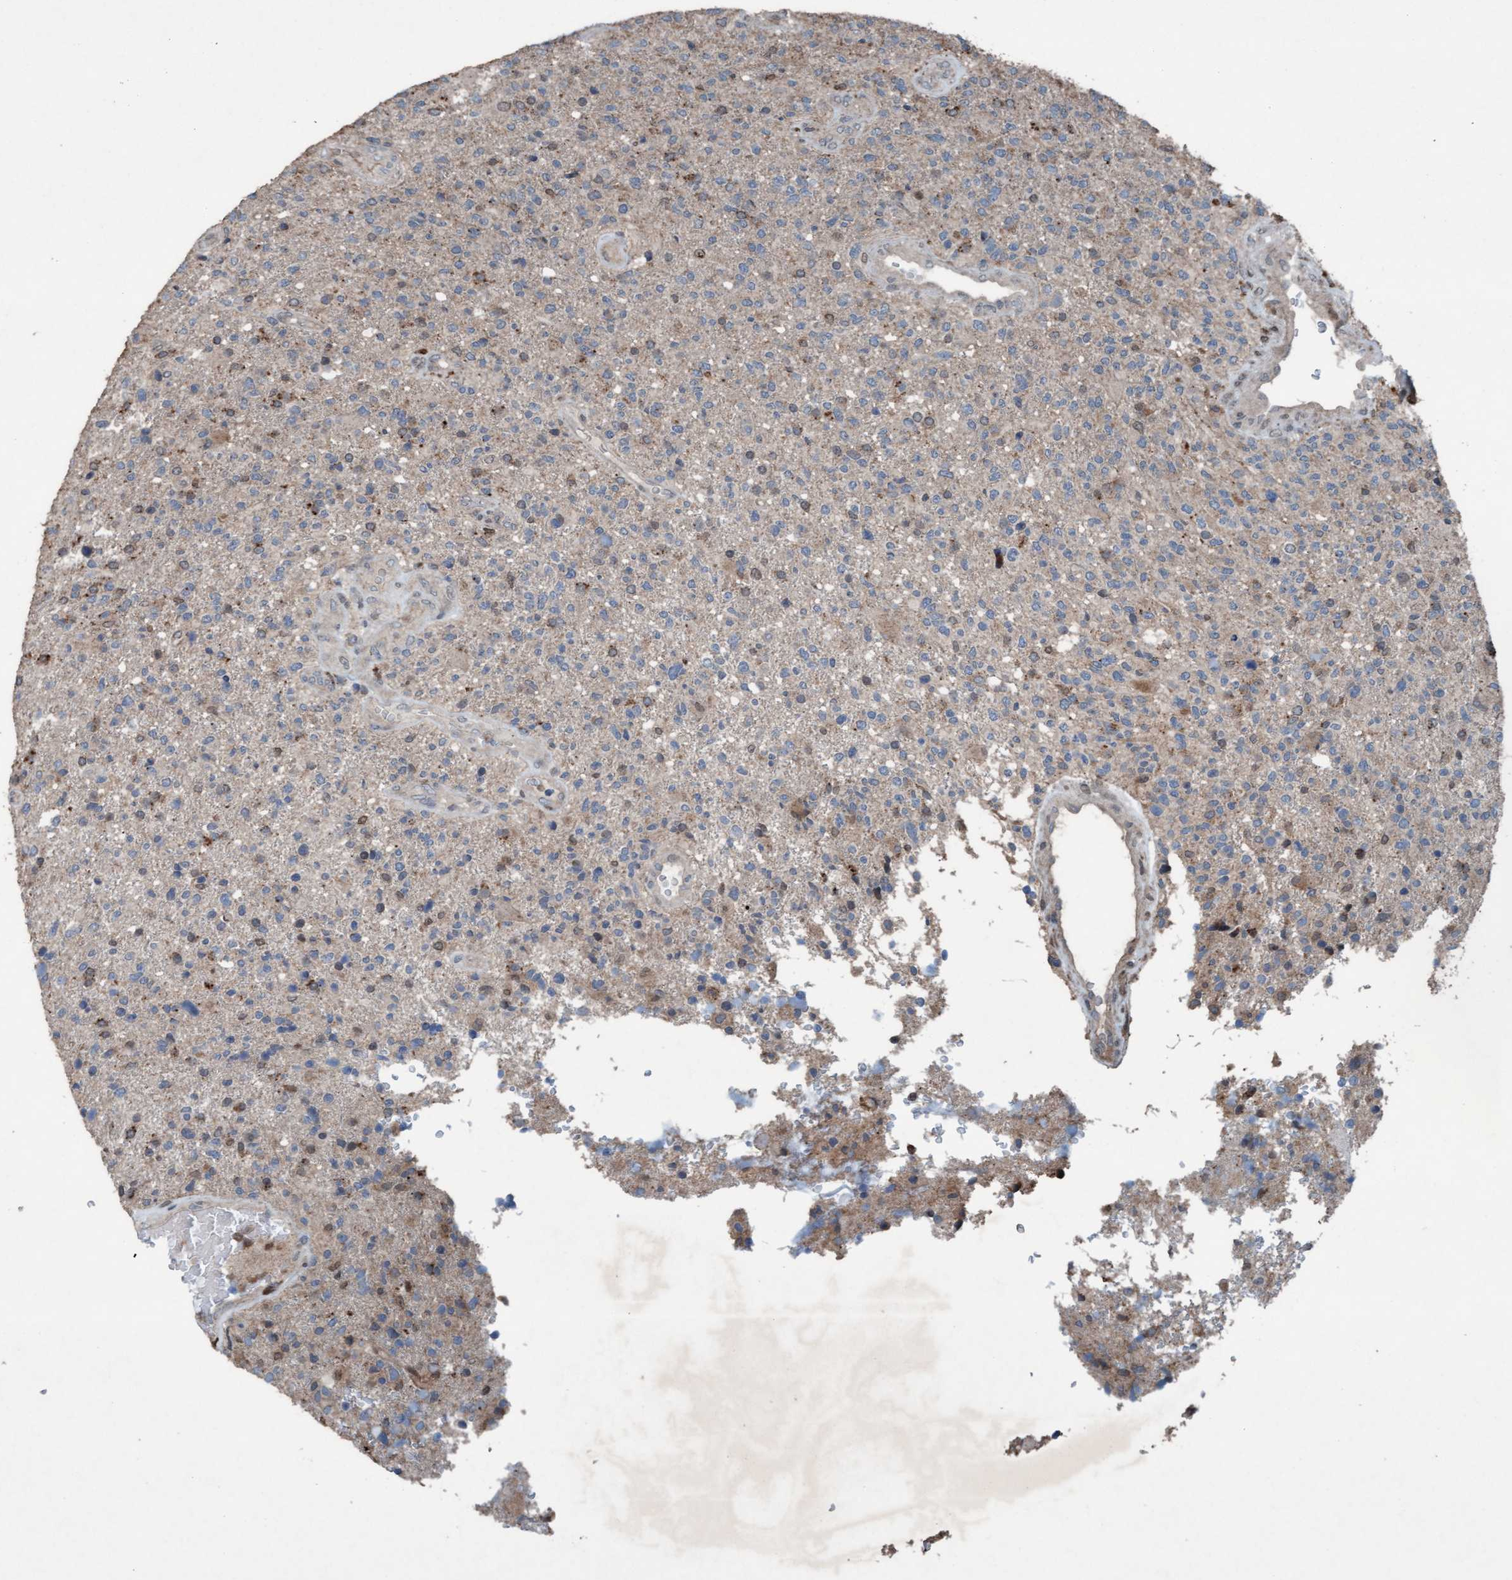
{"staining": {"intensity": "weak", "quantity": "25%-75%", "location": "cytoplasmic/membranous"}, "tissue": "glioma", "cell_type": "Tumor cells", "image_type": "cancer", "snomed": [{"axis": "morphology", "description": "Glioma, malignant, High grade"}, {"axis": "topography", "description": "Brain"}], "caption": "Immunohistochemical staining of glioma reveals low levels of weak cytoplasmic/membranous protein positivity in about 25%-75% of tumor cells.", "gene": "PLXNB2", "patient": {"sex": "male", "age": 72}}